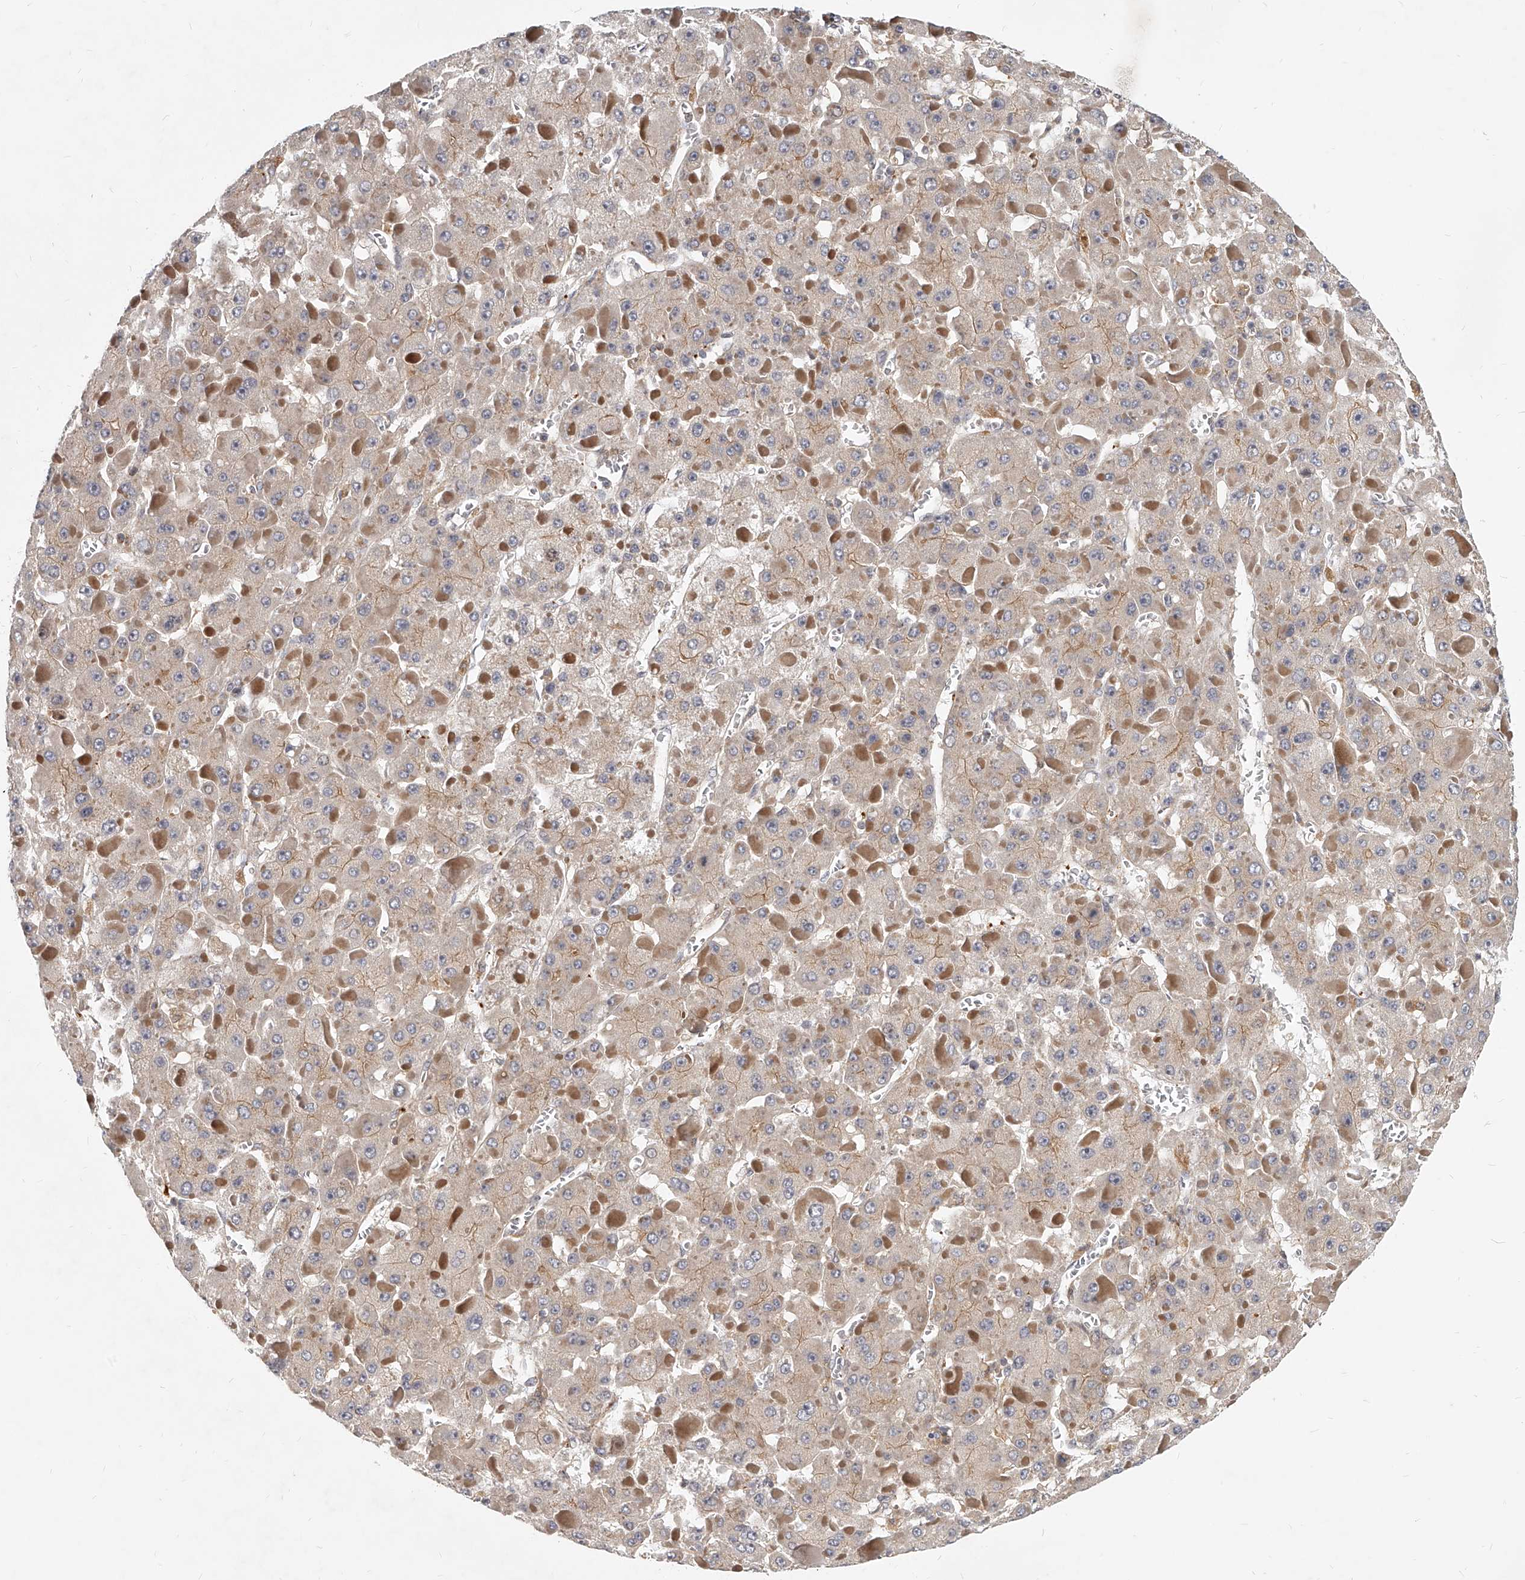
{"staining": {"intensity": "weak", "quantity": ">75%", "location": "cytoplasmic/membranous"}, "tissue": "liver cancer", "cell_type": "Tumor cells", "image_type": "cancer", "snomed": [{"axis": "morphology", "description": "Carcinoma, Hepatocellular, NOS"}, {"axis": "topography", "description": "Liver"}], "caption": "Immunohistochemistry micrograph of human liver cancer stained for a protein (brown), which exhibits low levels of weak cytoplasmic/membranous positivity in about >75% of tumor cells.", "gene": "SLC37A1", "patient": {"sex": "female", "age": 73}}